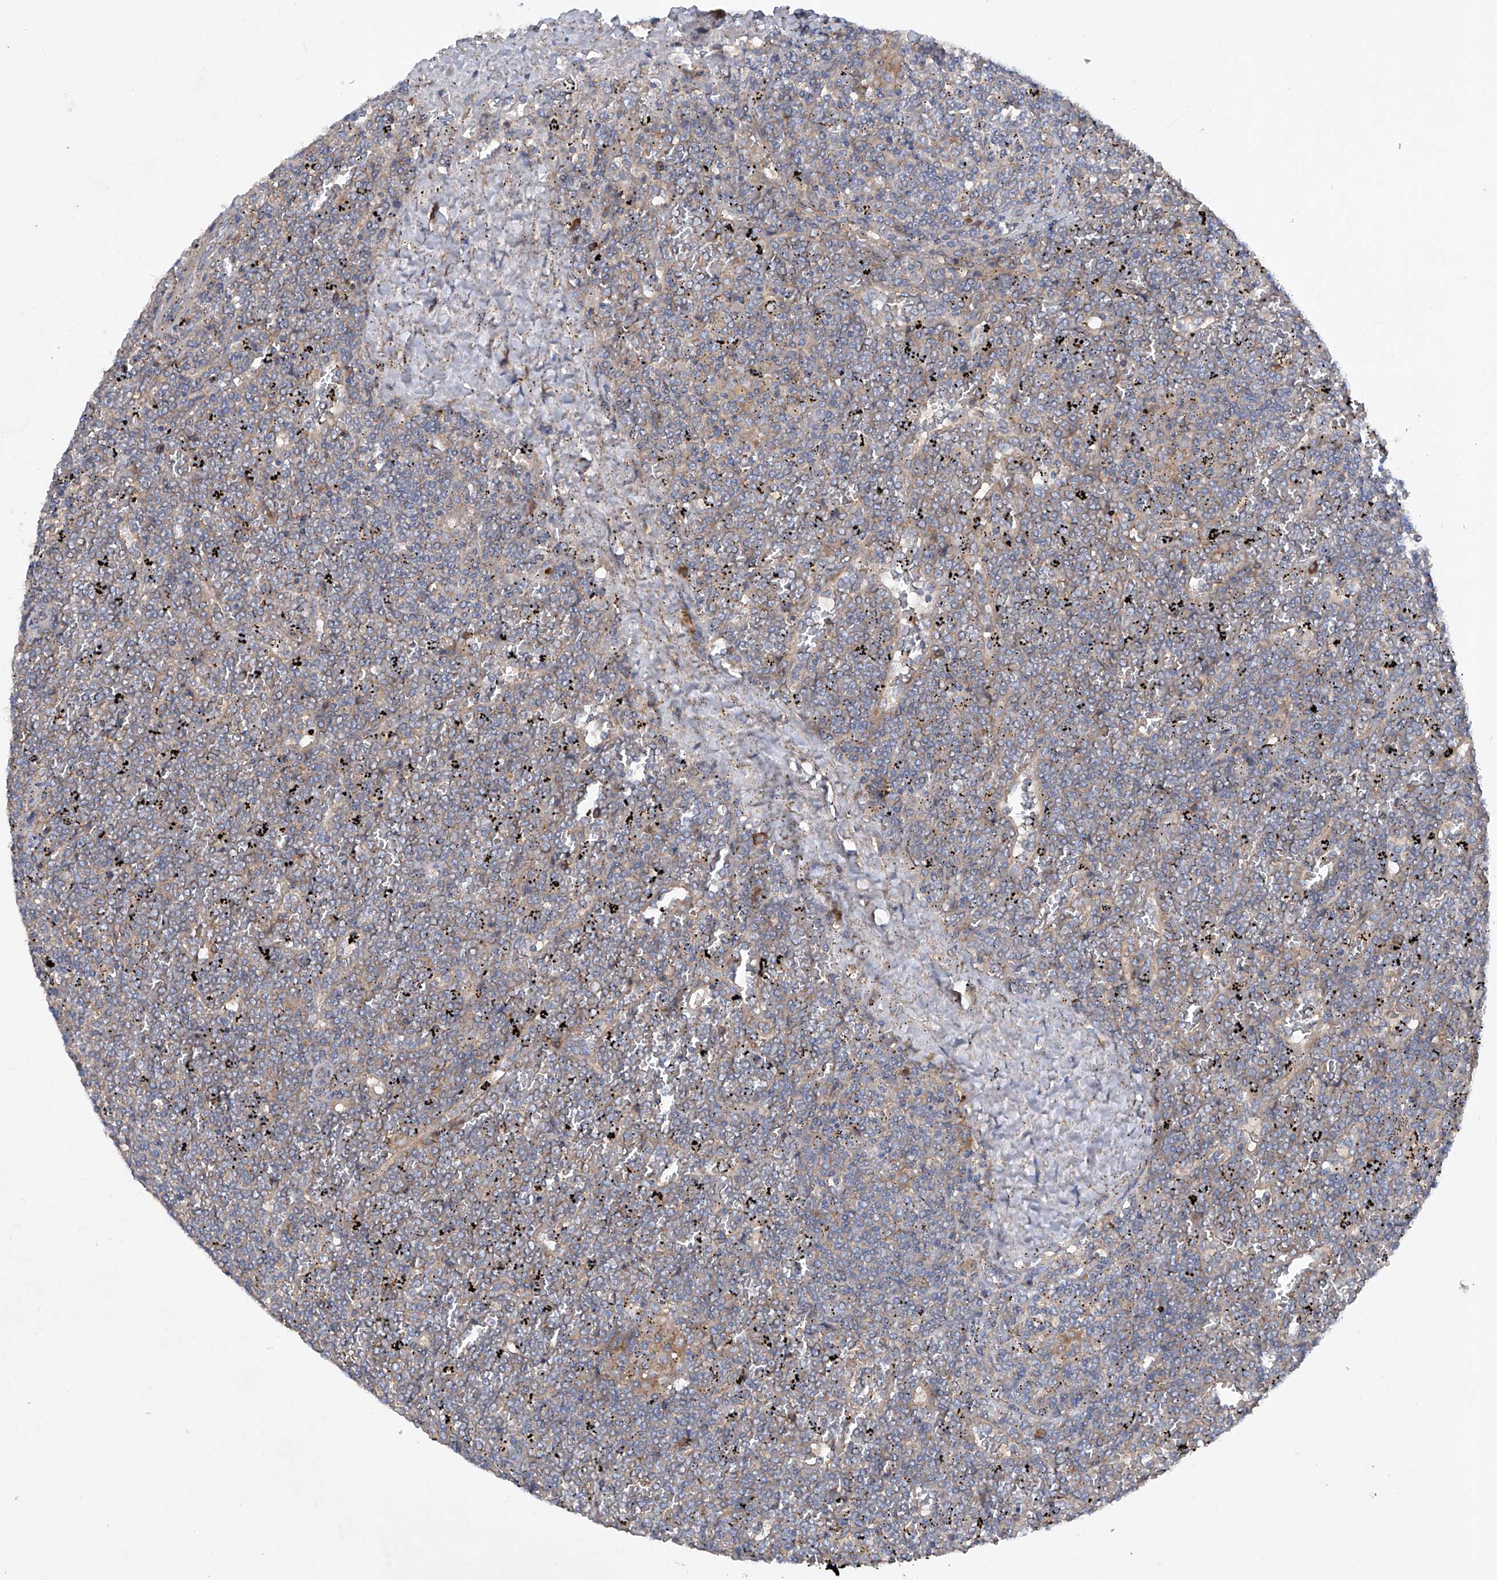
{"staining": {"intensity": "weak", "quantity": "<25%", "location": "cytoplasmic/membranous"}, "tissue": "lymphoma", "cell_type": "Tumor cells", "image_type": "cancer", "snomed": [{"axis": "morphology", "description": "Malignant lymphoma, non-Hodgkin's type, Low grade"}, {"axis": "topography", "description": "Spleen"}], "caption": "A photomicrograph of human low-grade malignant lymphoma, non-Hodgkin's type is negative for staining in tumor cells. (DAB immunohistochemistry, high magnification).", "gene": "ASCC3", "patient": {"sex": "female", "age": 19}}